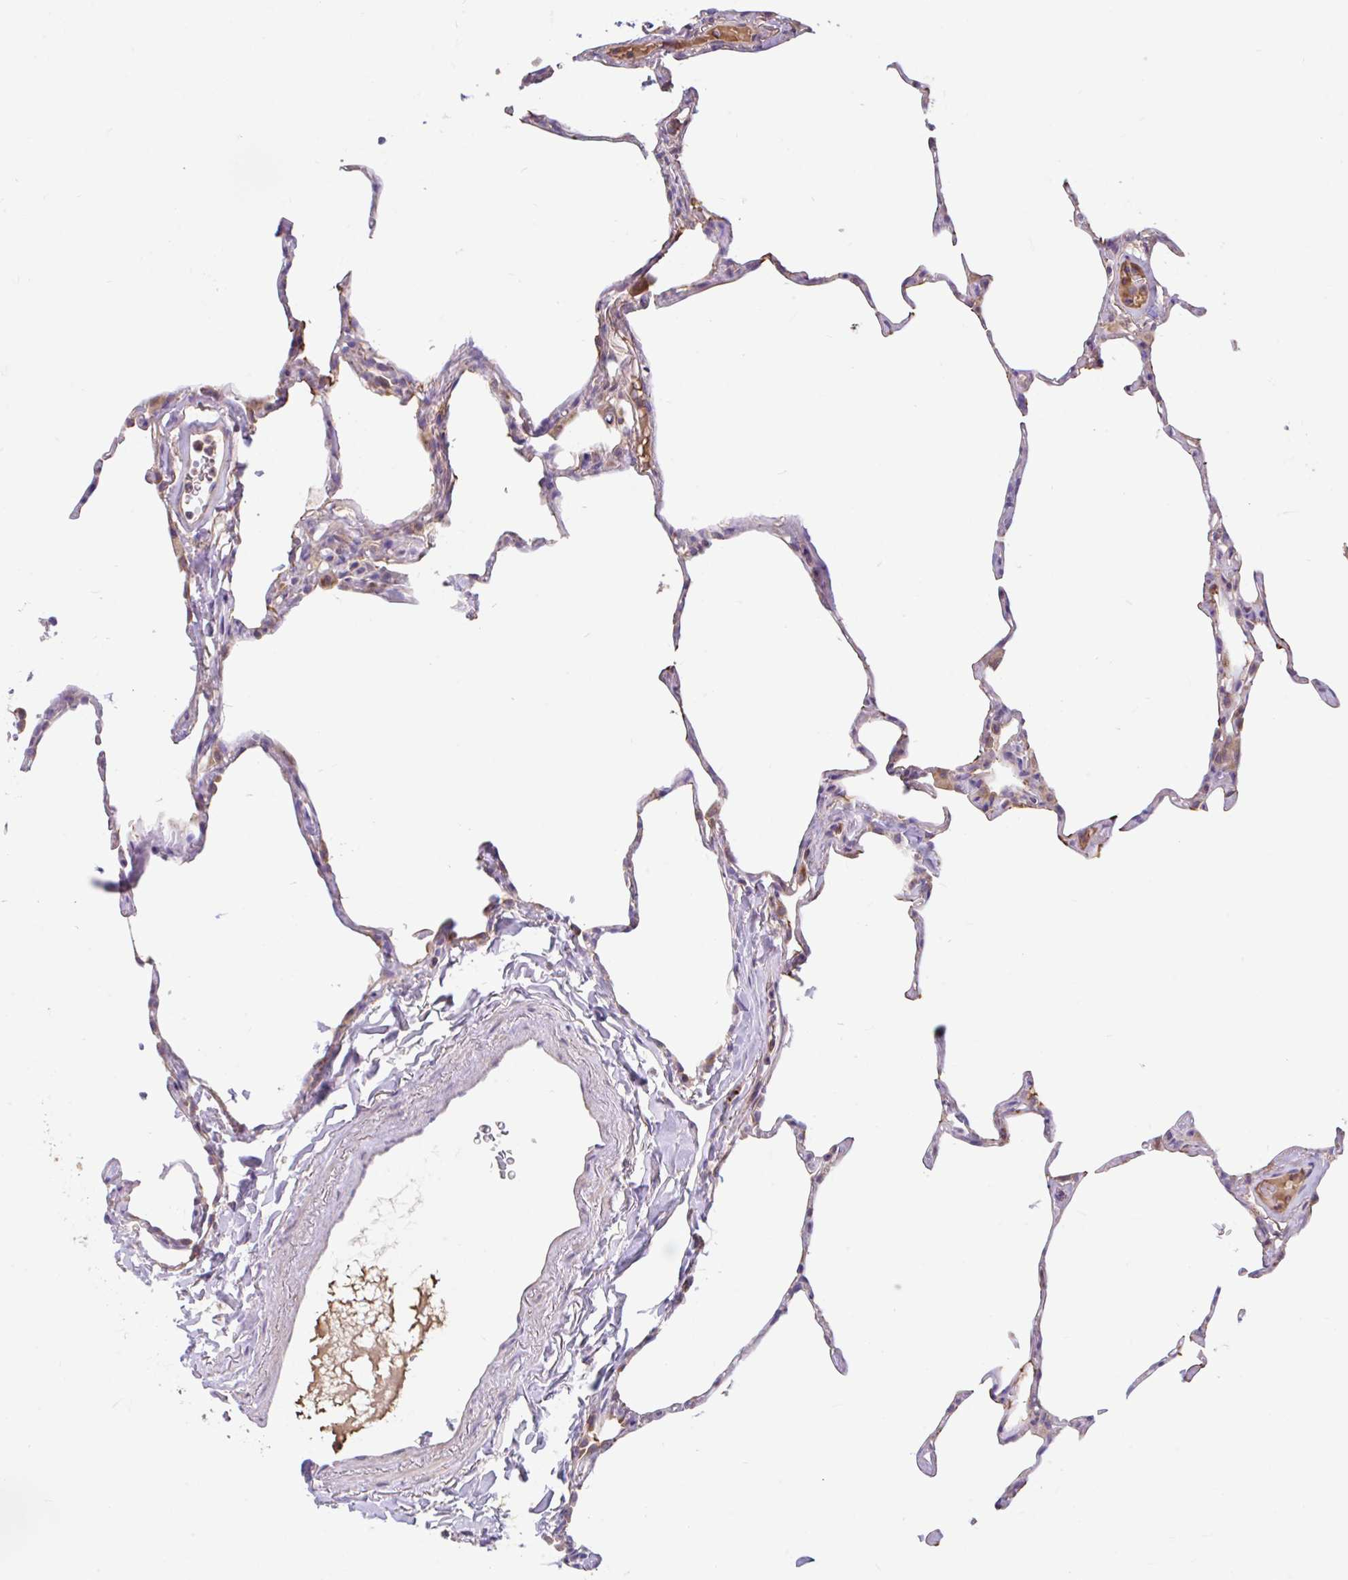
{"staining": {"intensity": "weak", "quantity": "<25%", "location": "cytoplasmic/membranous"}, "tissue": "lung", "cell_type": "Alveolar cells", "image_type": "normal", "snomed": [{"axis": "morphology", "description": "Normal tissue, NOS"}, {"axis": "topography", "description": "Lung"}], "caption": "Immunohistochemistry (IHC) histopathology image of benign lung: lung stained with DAB (3,3'-diaminobenzidine) shows no significant protein expression in alveolar cells.", "gene": "RALBP1", "patient": {"sex": "male", "age": 65}}